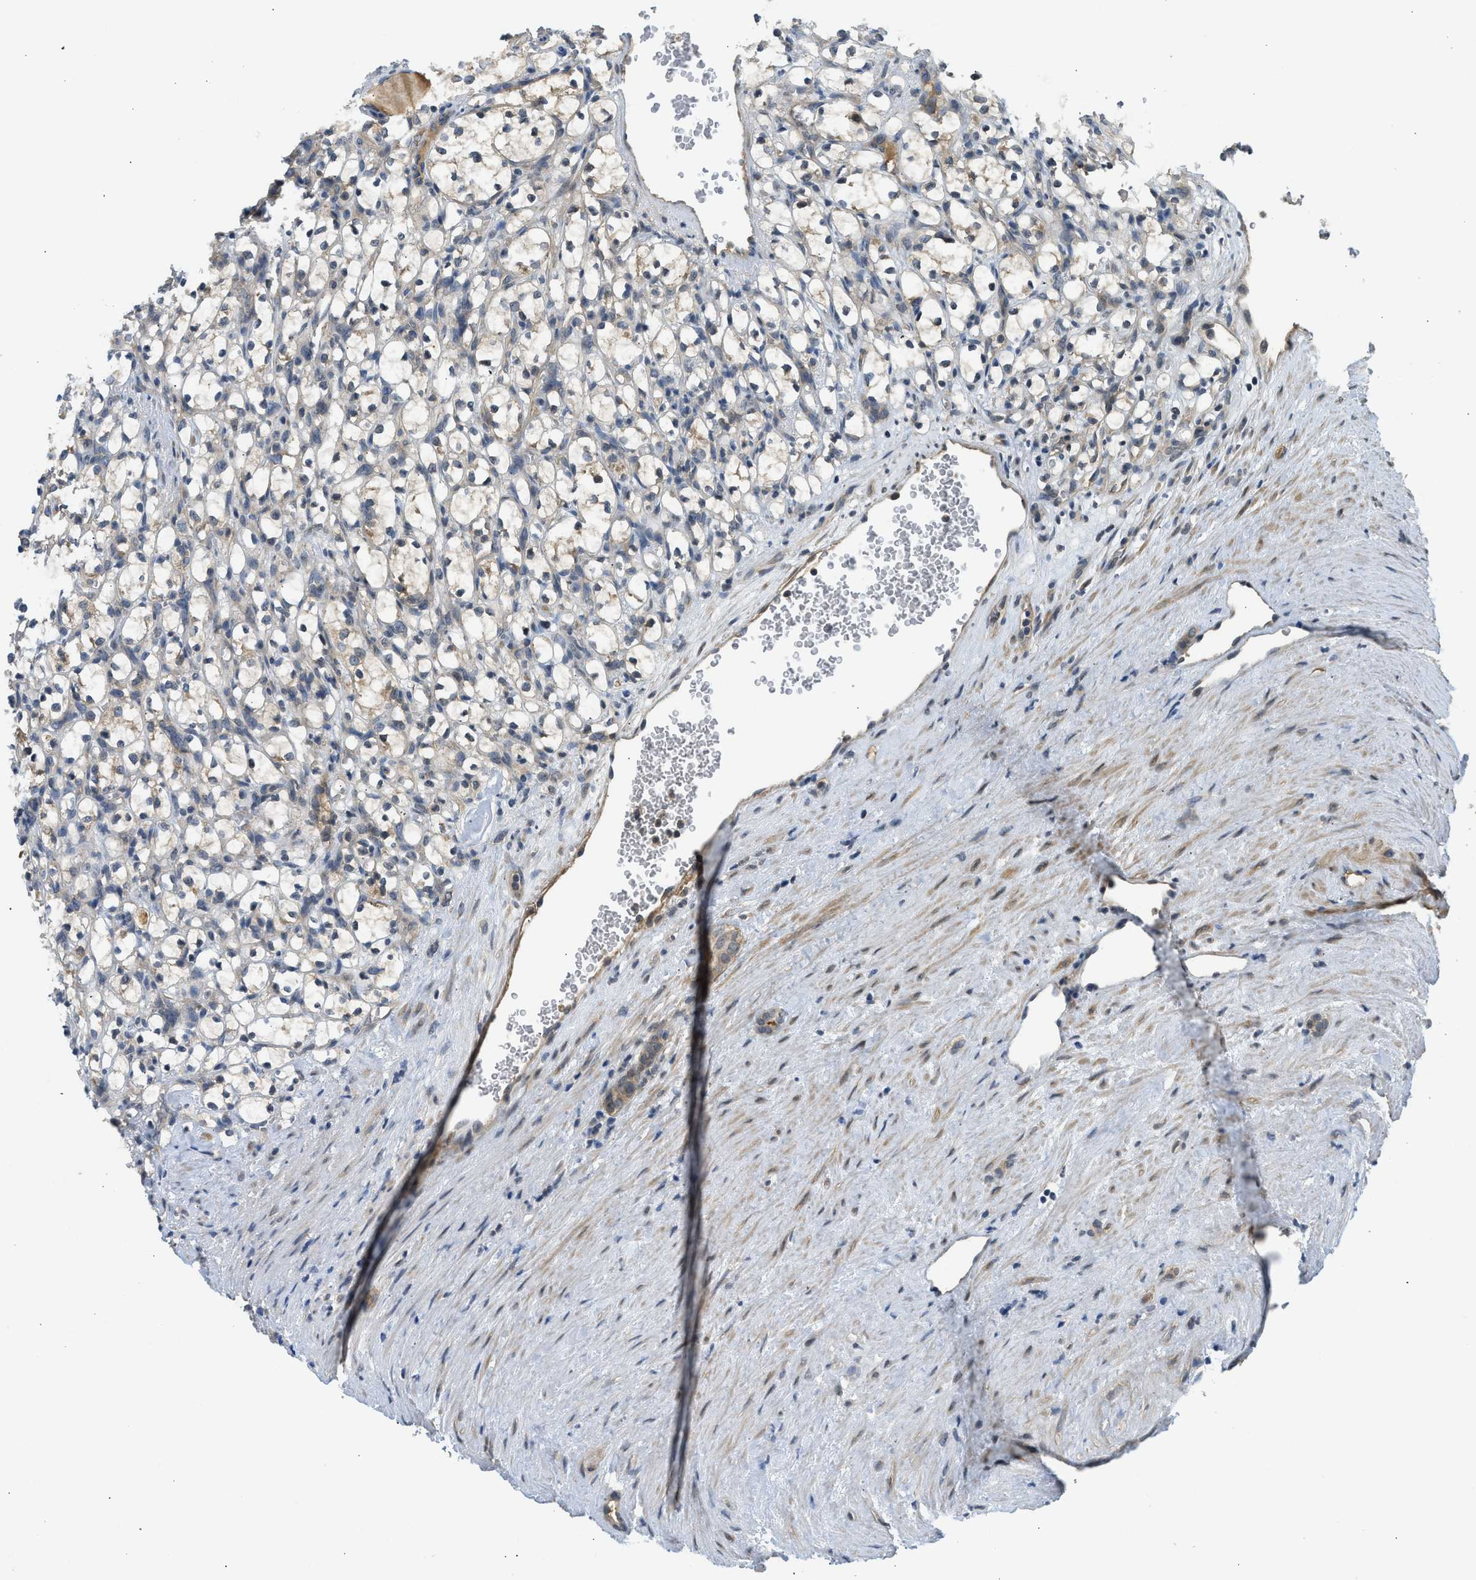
{"staining": {"intensity": "negative", "quantity": "none", "location": "none"}, "tissue": "renal cancer", "cell_type": "Tumor cells", "image_type": "cancer", "snomed": [{"axis": "morphology", "description": "Adenocarcinoma, NOS"}, {"axis": "topography", "description": "Kidney"}], "caption": "Renal adenocarcinoma was stained to show a protein in brown. There is no significant expression in tumor cells.", "gene": "ADCY8", "patient": {"sex": "female", "age": 69}}